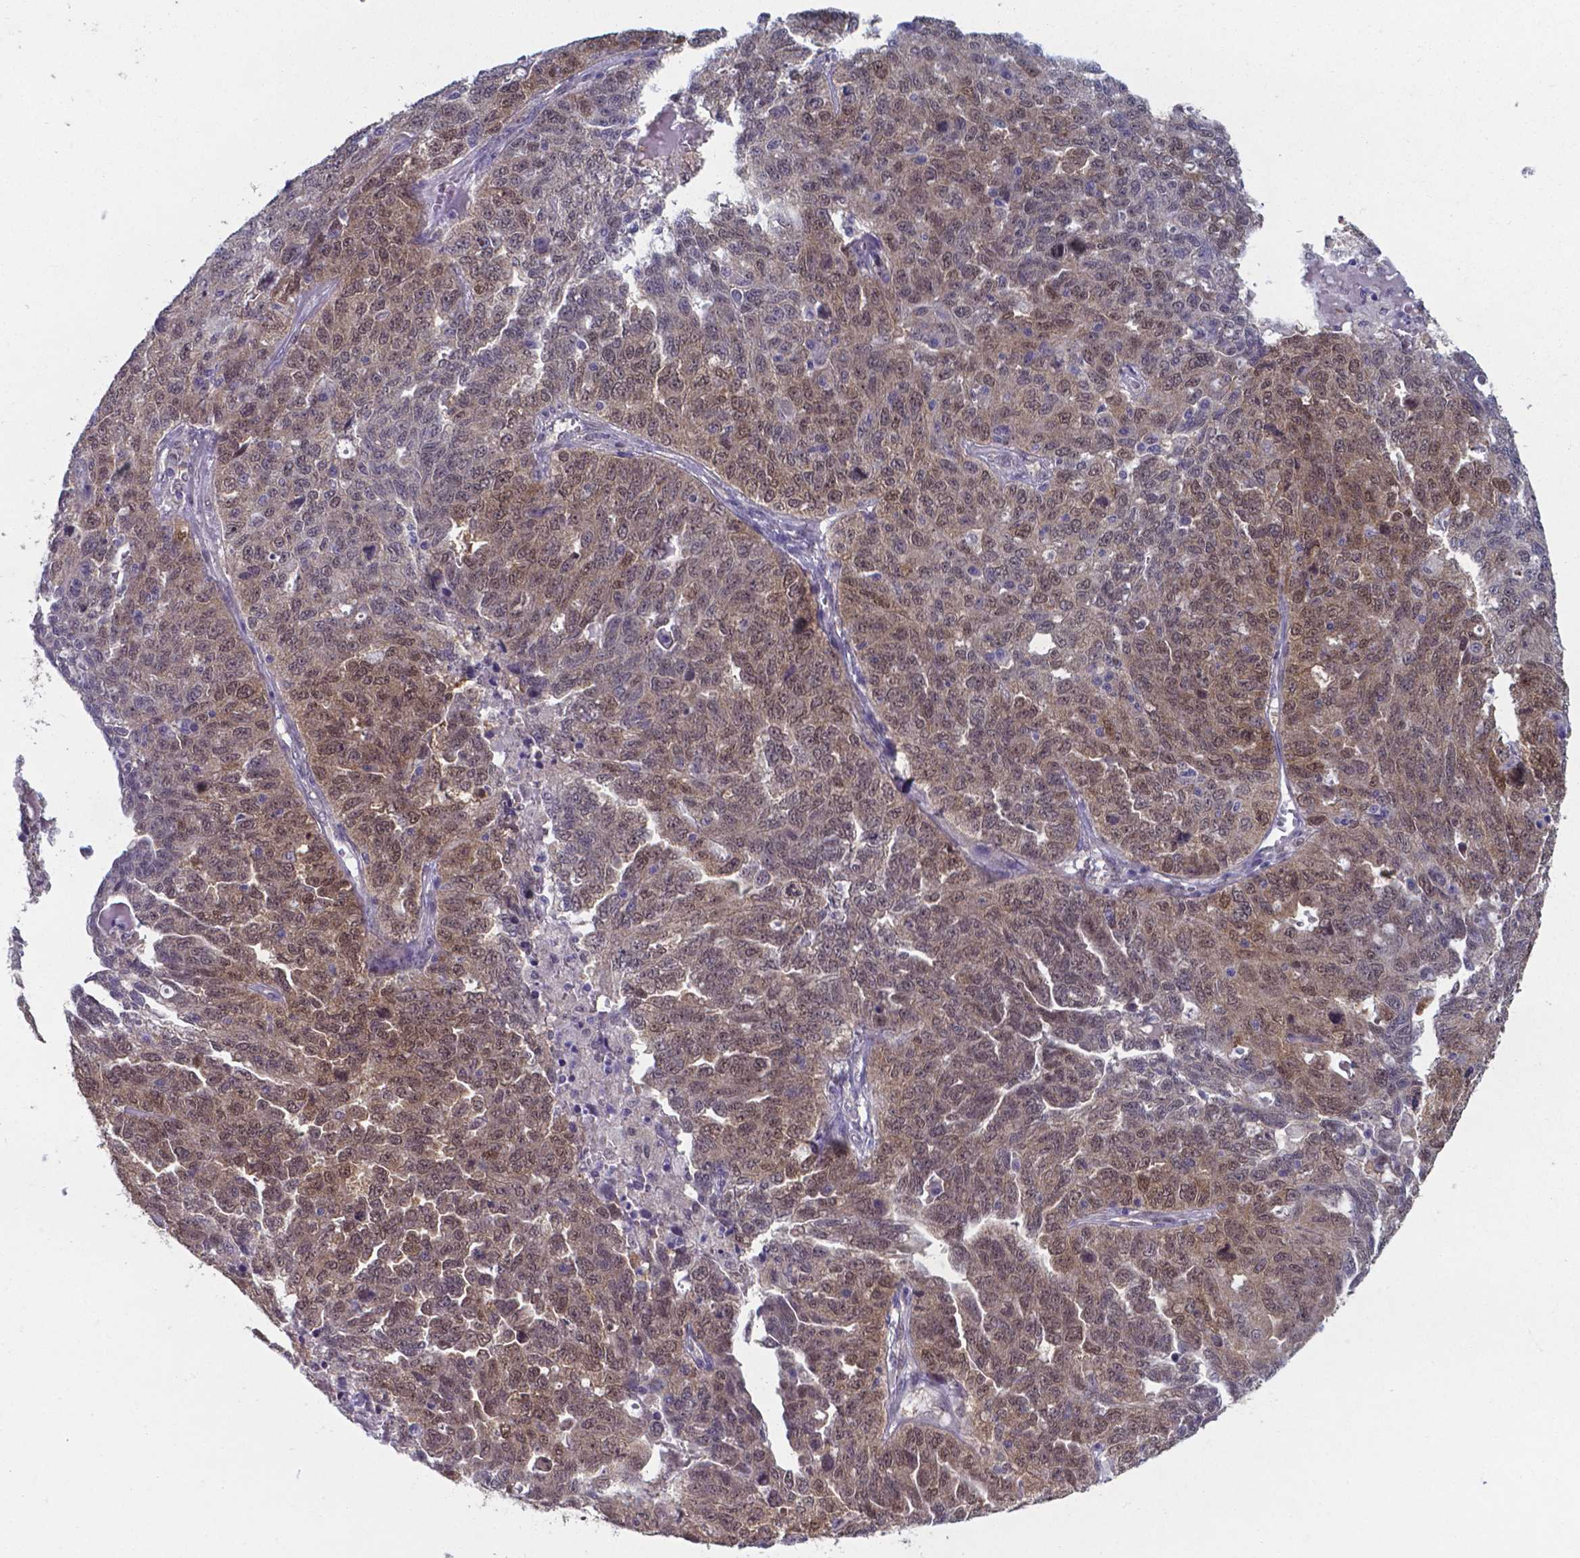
{"staining": {"intensity": "weak", "quantity": ">75%", "location": "nuclear"}, "tissue": "ovarian cancer", "cell_type": "Tumor cells", "image_type": "cancer", "snomed": [{"axis": "morphology", "description": "Cystadenocarcinoma, serous, NOS"}, {"axis": "topography", "description": "Ovary"}], "caption": "This micrograph exhibits immunohistochemistry staining of ovarian serous cystadenocarcinoma, with low weak nuclear staining in approximately >75% of tumor cells.", "gene": "UBE2E2", "patient": {"sex": "female", "age": 71}}